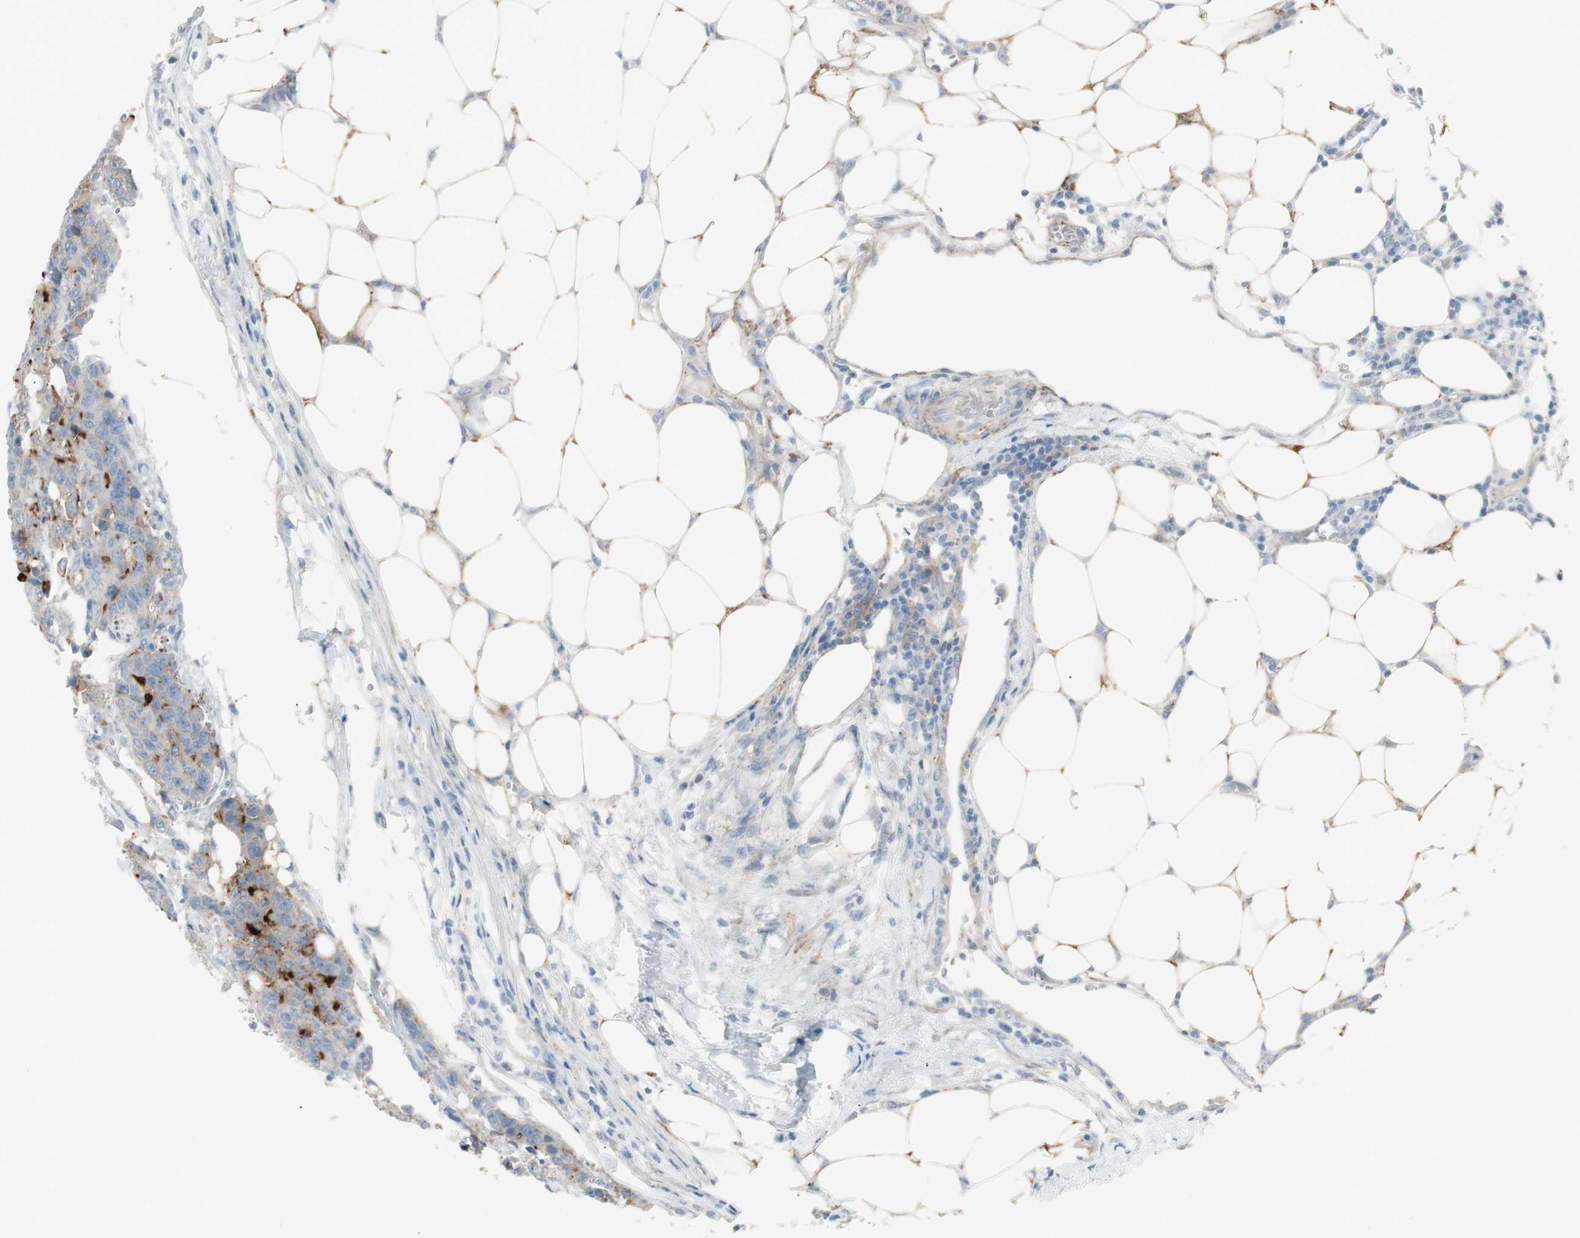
{"staining": {"intensity": "strong", "quantity": "<25%", "location": "cytoplasmic/membranous"}, "tissue": "colorectal cancer", "cell_type": "Tumor cells", "image_type": "cancer", "snomed": [{"axis": "morphology", "description": "Adenocarcinoma, NOS"}, {"axis": "topography", "description": "Colon"}], "caption": "Adenocarcinoma (colorectal) tissue demonstrates strong cytoplasmic/membranous staining in approximately <25% of tumor cells", "gene": "CACNA2D1", "patient": {"sex": "female", "age": 86}}